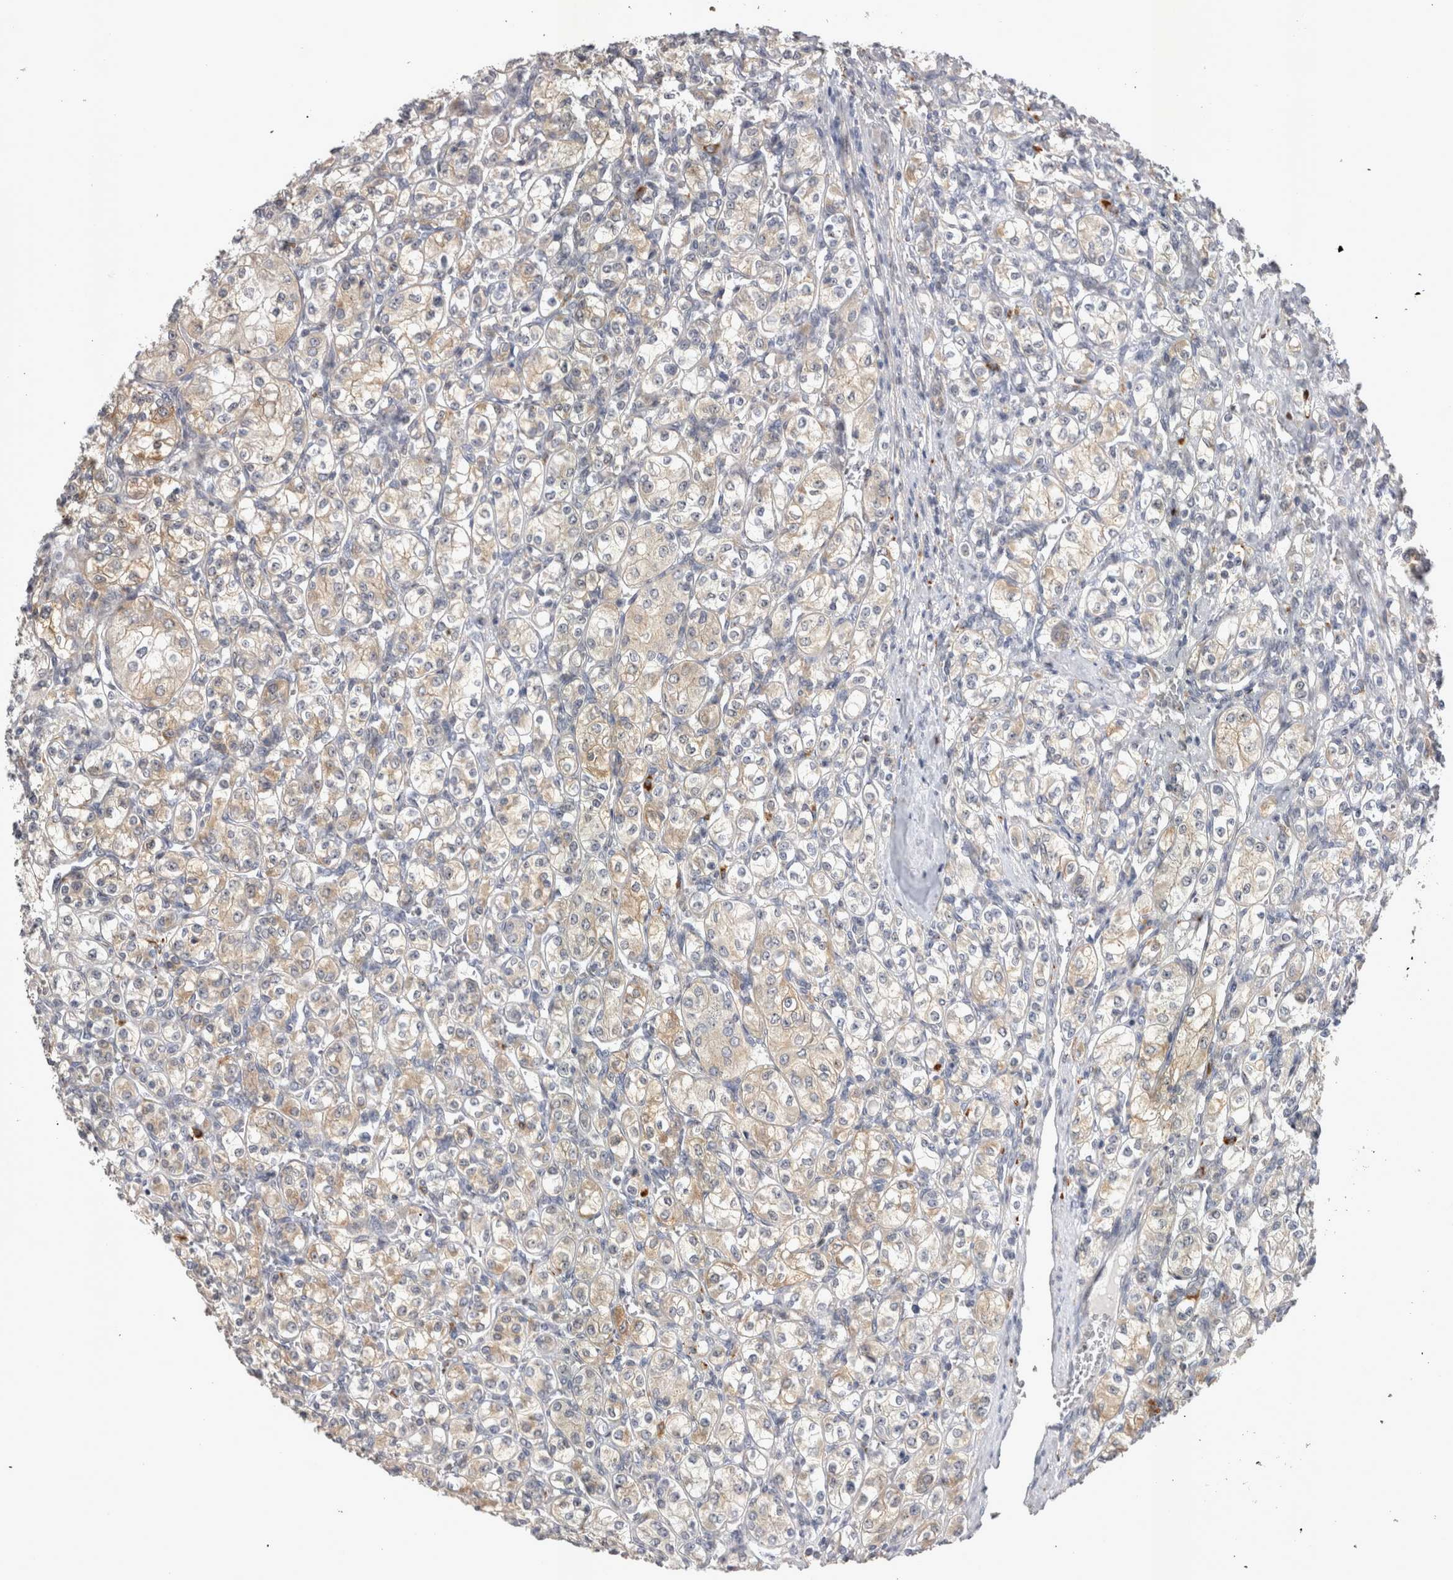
{"staining": {"intensity": "weak", "quantity": "25%-75%", "location": "cytoplasmic/membranous"}, "tissue": "renal cancer", "cell_type": "Tumor cells", "image_type": "cancer", "snomed": [{"axis": "morphology", "description": "Adenocarcinoma, NOS"}, {"axis": "topography", "description": "Kidney"}], "caption": "Renal cancer (adenocarcinoma) stained with DAB immunohistochemistry (IHC) shows low levels of weak cytoplasmic/membranous expression in about 25%-75% of tumor cells.", "gene": "CTBS", "patient": {"sex": "male", "age": 77}}